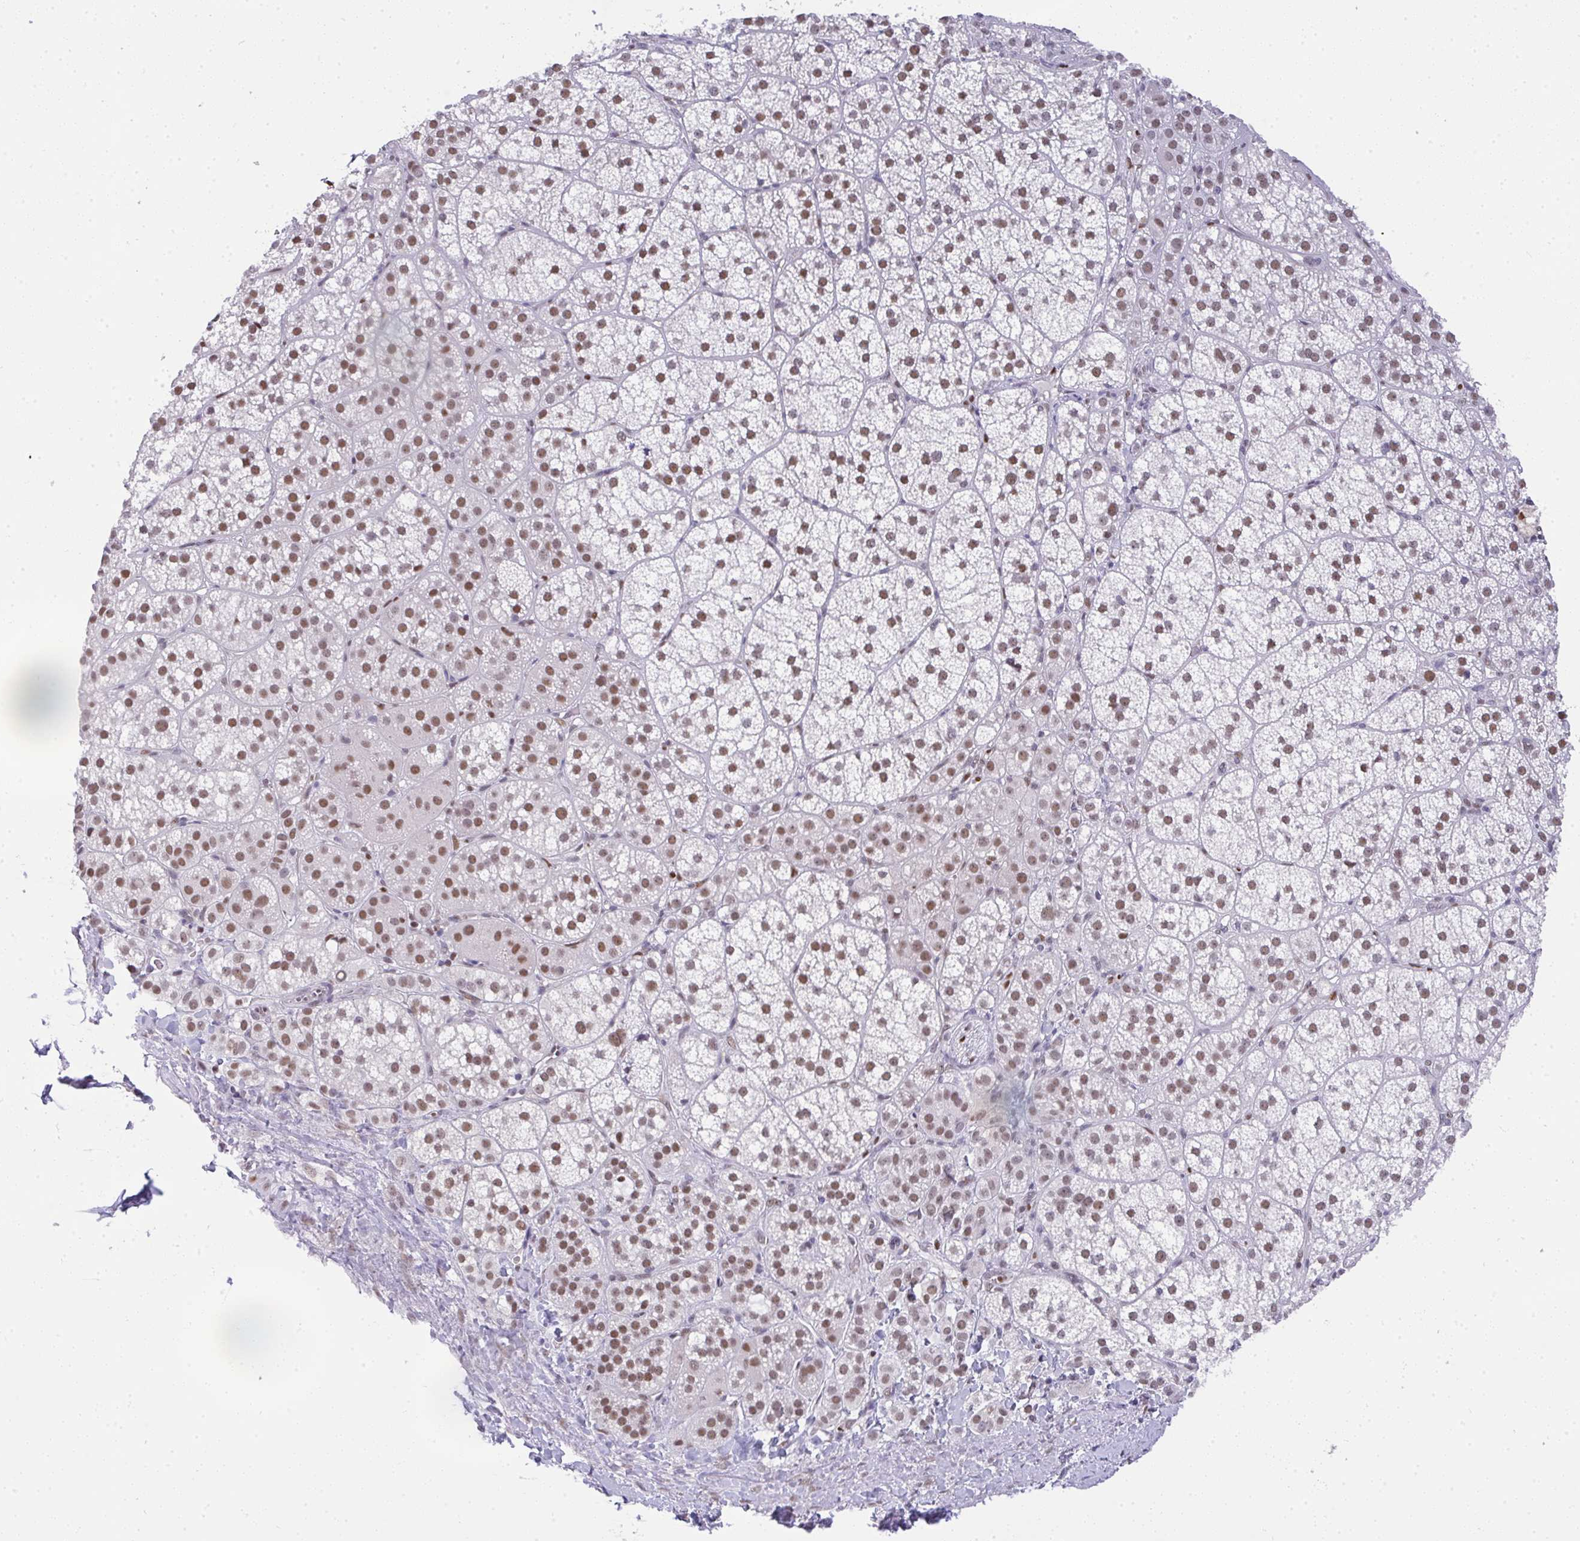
{"staining": {"intensity": "moderate", "quantity": ">75%", "location": "nuclear"}, "tissue": "adrenal gland", "cell_type": "Glandular cells", "image_type": "normal", "snomed": [{"axis": "morphology", "description": "Normal tissue, NOS"}, {"axis": "topography", "description": "Adrenal gland"}], "caption": "Adrenal gland stained with immunohistochemistry (IHC) displays moderate nuclear positivity in about >75% of glandular cells.", "gene": "BBX", "patient": {"sex": "female", "age": 60}}